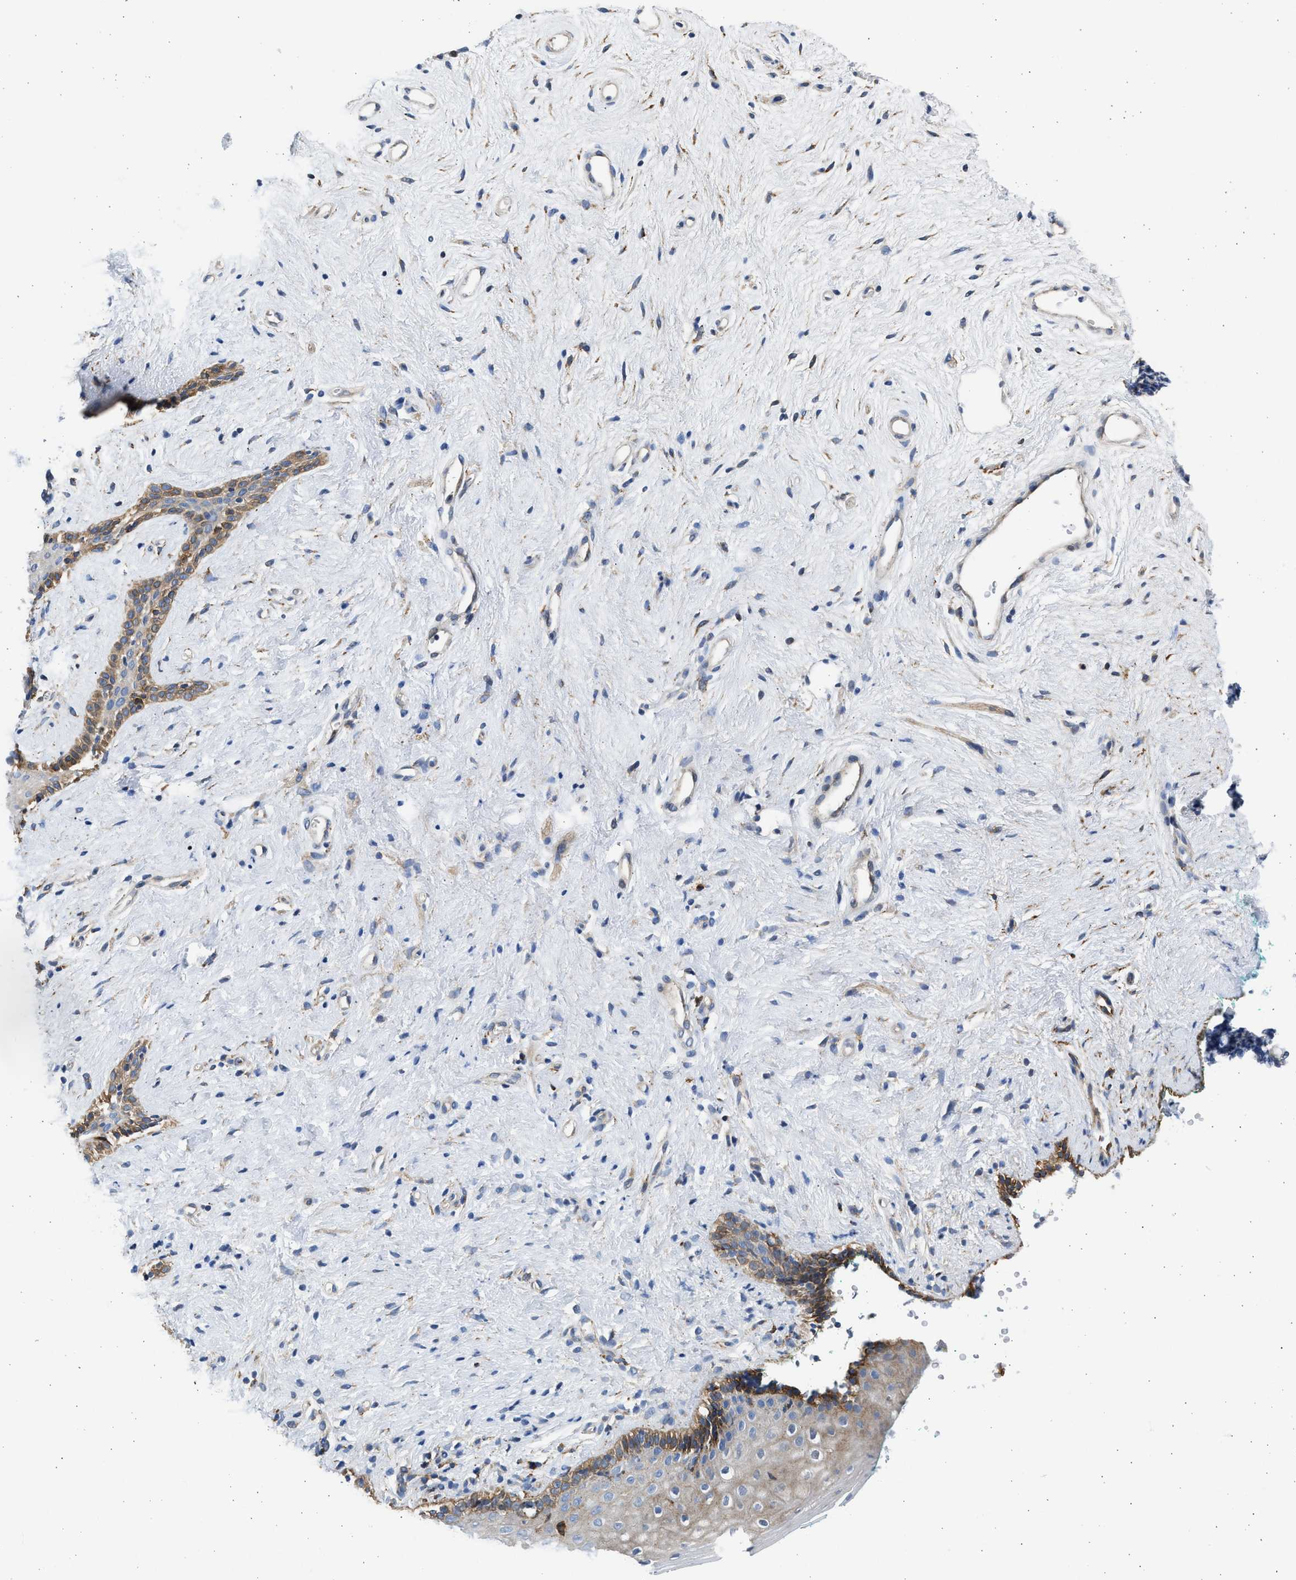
{"staining": {"intensity": "moderate", "quantity": "<25%", "location": "cytoplasmic/membranous"}, "tissue": "vagina", "cell_type": "Squamous epithelial cells", "image_type": "normal", "snomed": [{"axis": "morphology", "description": "Normal tissue, NOS"}, {"axis": "topography", "description": "Vagina"}], "caption": "This photomicrograph reveals immunohistochemistry staining of normal human vagina, with low moderate cytoplasmic/membranous positivity in about <25% of squamous epithelial cells.", "gene": "PLD2", "patient": {"sex": "female", "age": 44}}